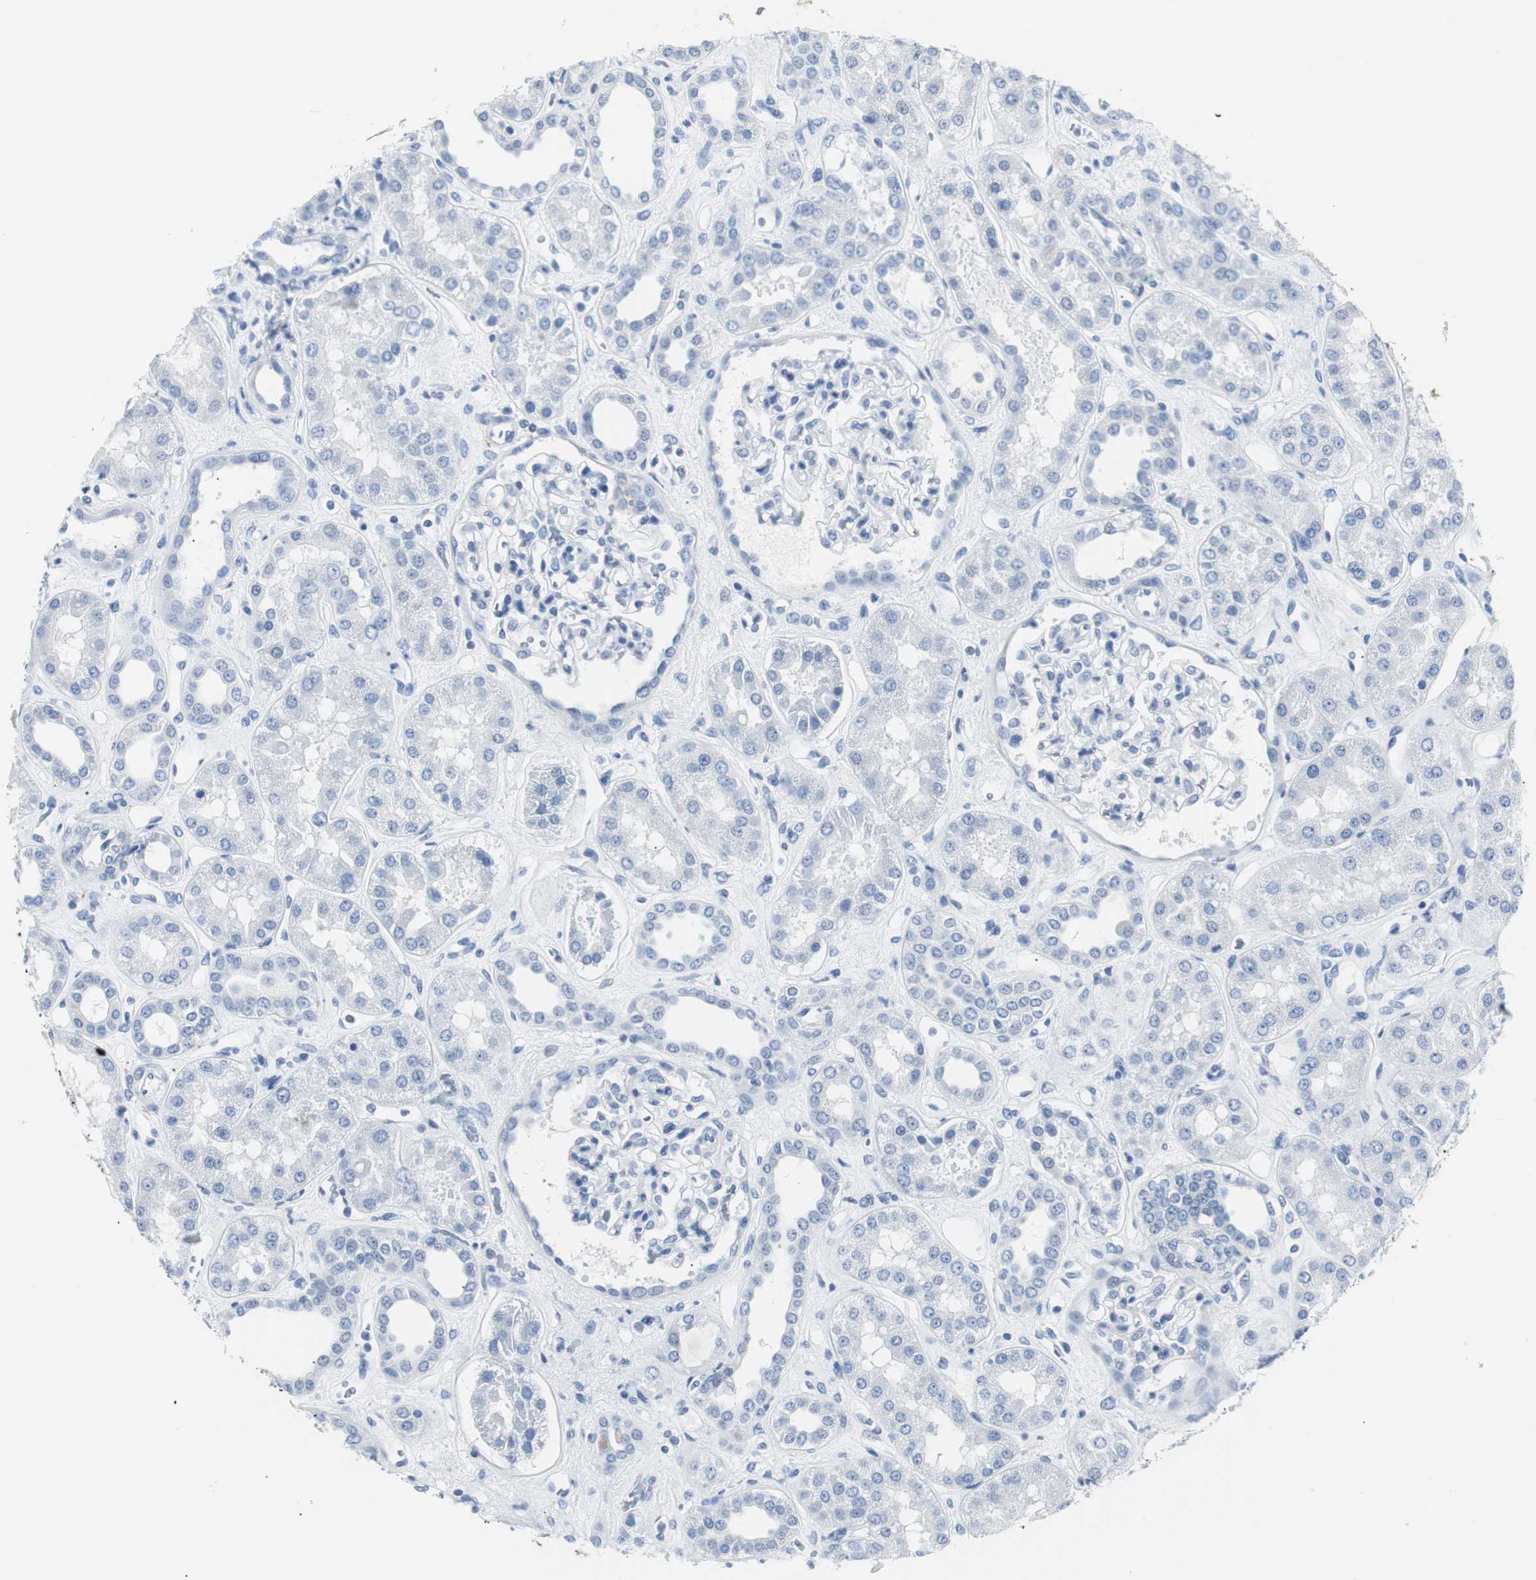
{"staining": {"intensity": "negative", "quantity": "none", "location": "none"}, "tissue": "kidney", "cell_type": "Cells in glomeruli", "image_type": "normal", "snomed": [{"axis": "morphology", "description": "Normal tissue, NOS"}, {"axis": "topography", "description": "Kidney"}], "caption": "Immunohistochemistry of normal kidney displays no staining in cells in glomeruli.", "gene": "GAP43", "patient": {"sex": "male", "age": 59}}